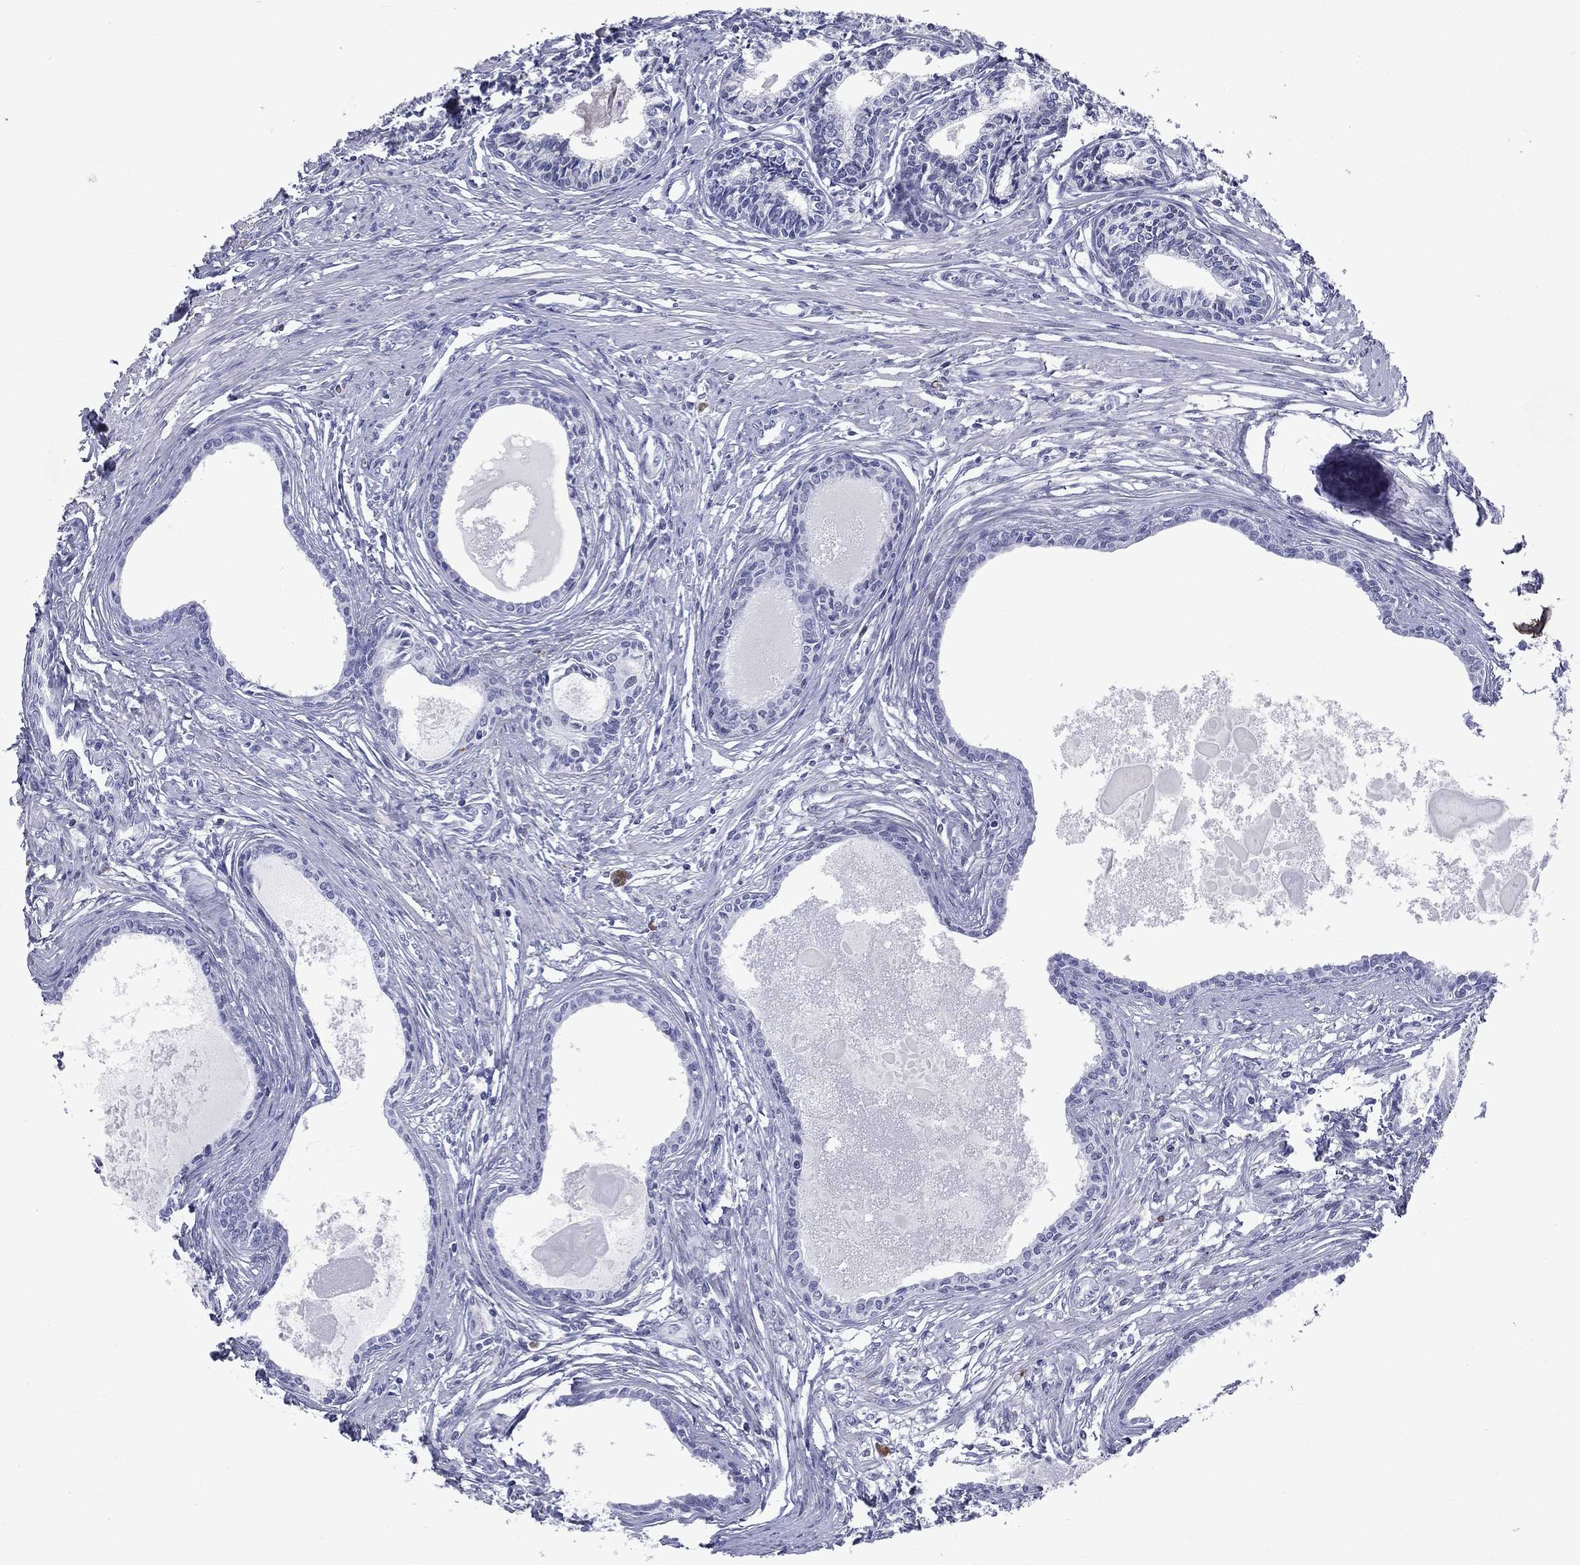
{"staining": {"intensity": "moderate", "quantity": "<25%", "location": "cytoplasmic/membranous"}, "tissue": "prostate", "cell_type": "Glandular cells", "image_type": "normal", "snomed": [{"axis": "morphology", "description": "Normal tissue, NOS"}, {"axis": "topography", "description": "Prostate"}], "caption": "Protein staining exhibits moderate cytoplasmic/membranous staining in about <25% of glandular cells in benign prostate. Nuclei are stained in blue.", "gene": "ECM1", "patient": {"sex": "male", "age": 60}}